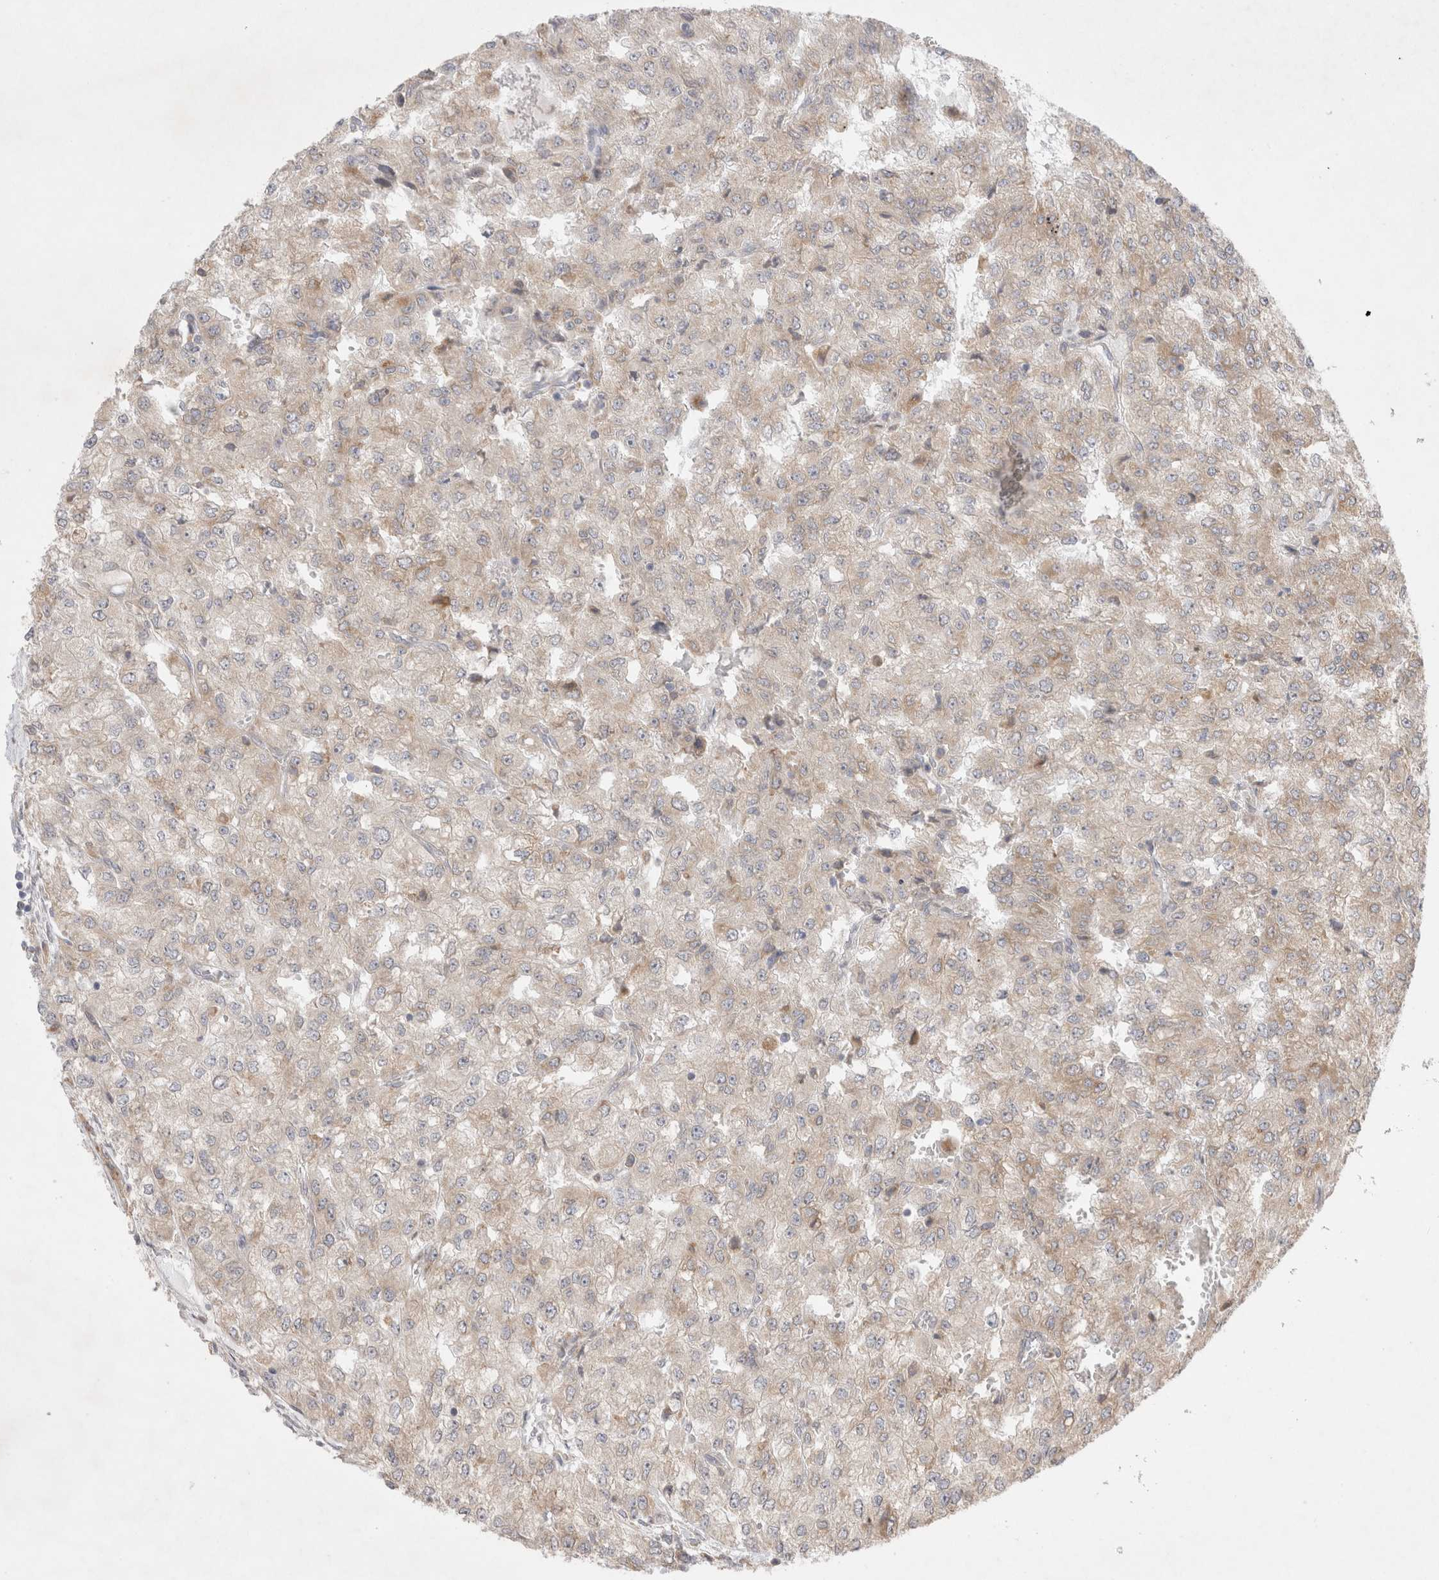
{"staining": {"intensity": "weak", "quantity": "25%-75%", "location": "cytoplasmic/membranous"}, "tissue": "renal cancer", "cell_type": "Tumor cells", "image_type": "cancer", "snomed": [{"axis": "morphology", "description": "Adenocarcinoma, NOS"}, {"axis": "topography", "description": "Kidney"}], "caption": "Protein expression analysis of adenocarcinoma (renal) exhibits weak cytoplasmic/membranous staining in about 25%-75% of tumor cells.", "gene": "NPC1", "patient": {"sex": "female", "age": 54}}